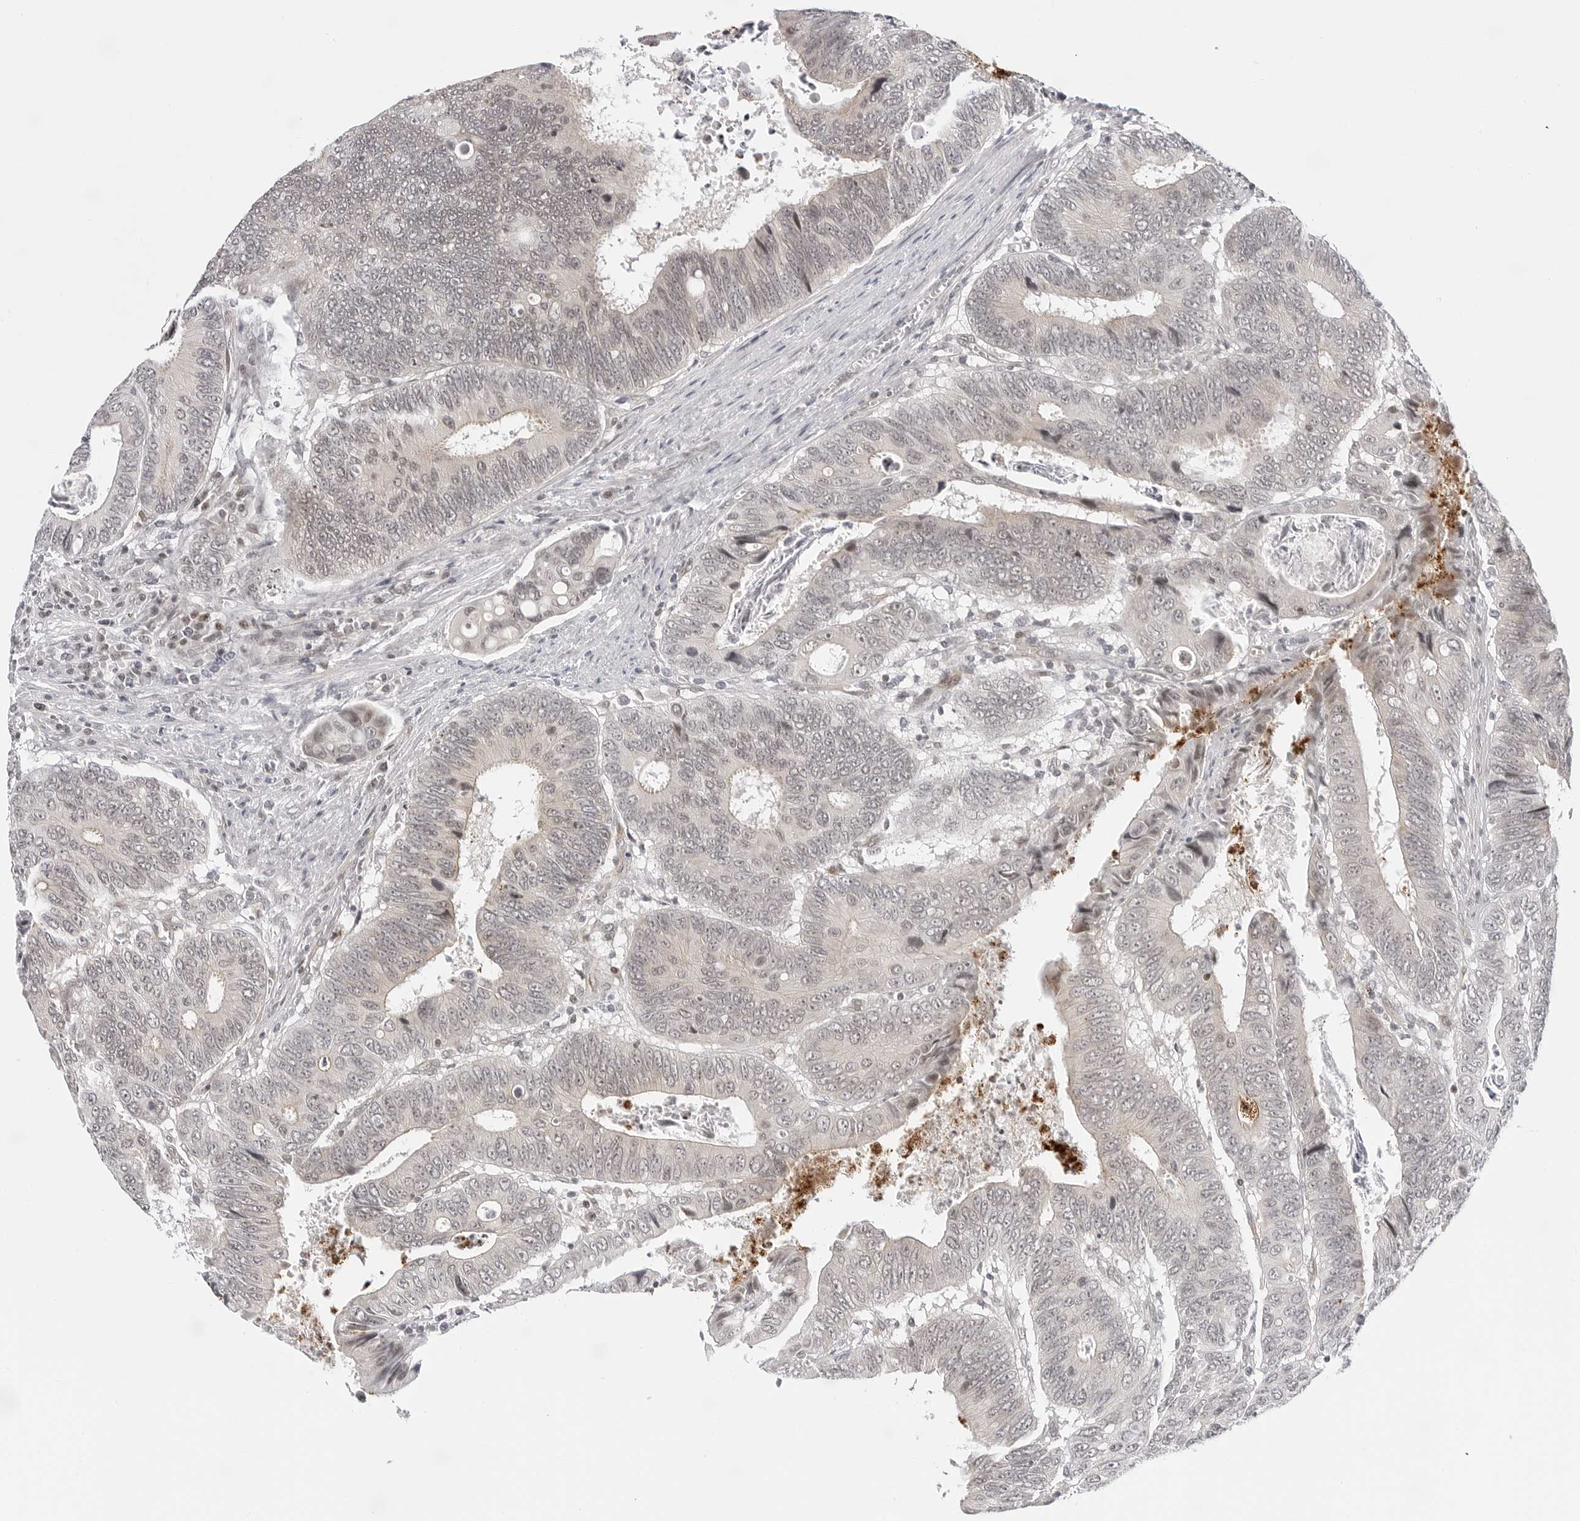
{"staining": {"intensity": "negative", "quantity": "none", "location": "none"}, "tissue": "colorectal cancer", "cell_type": "Tumor cells", "image_type": "cancer", "snomed": [{"axis": "morphology", "description": "Adenocarcinoma, NOS"}, {"axis": "topography", "description": "Colon"}], "caption": "Tumor cells are negative for brown protein staining in adenocarcinoma (colorectal).", "gene": "C8orf33", "patient": {"sex": "male", "age": 72}}